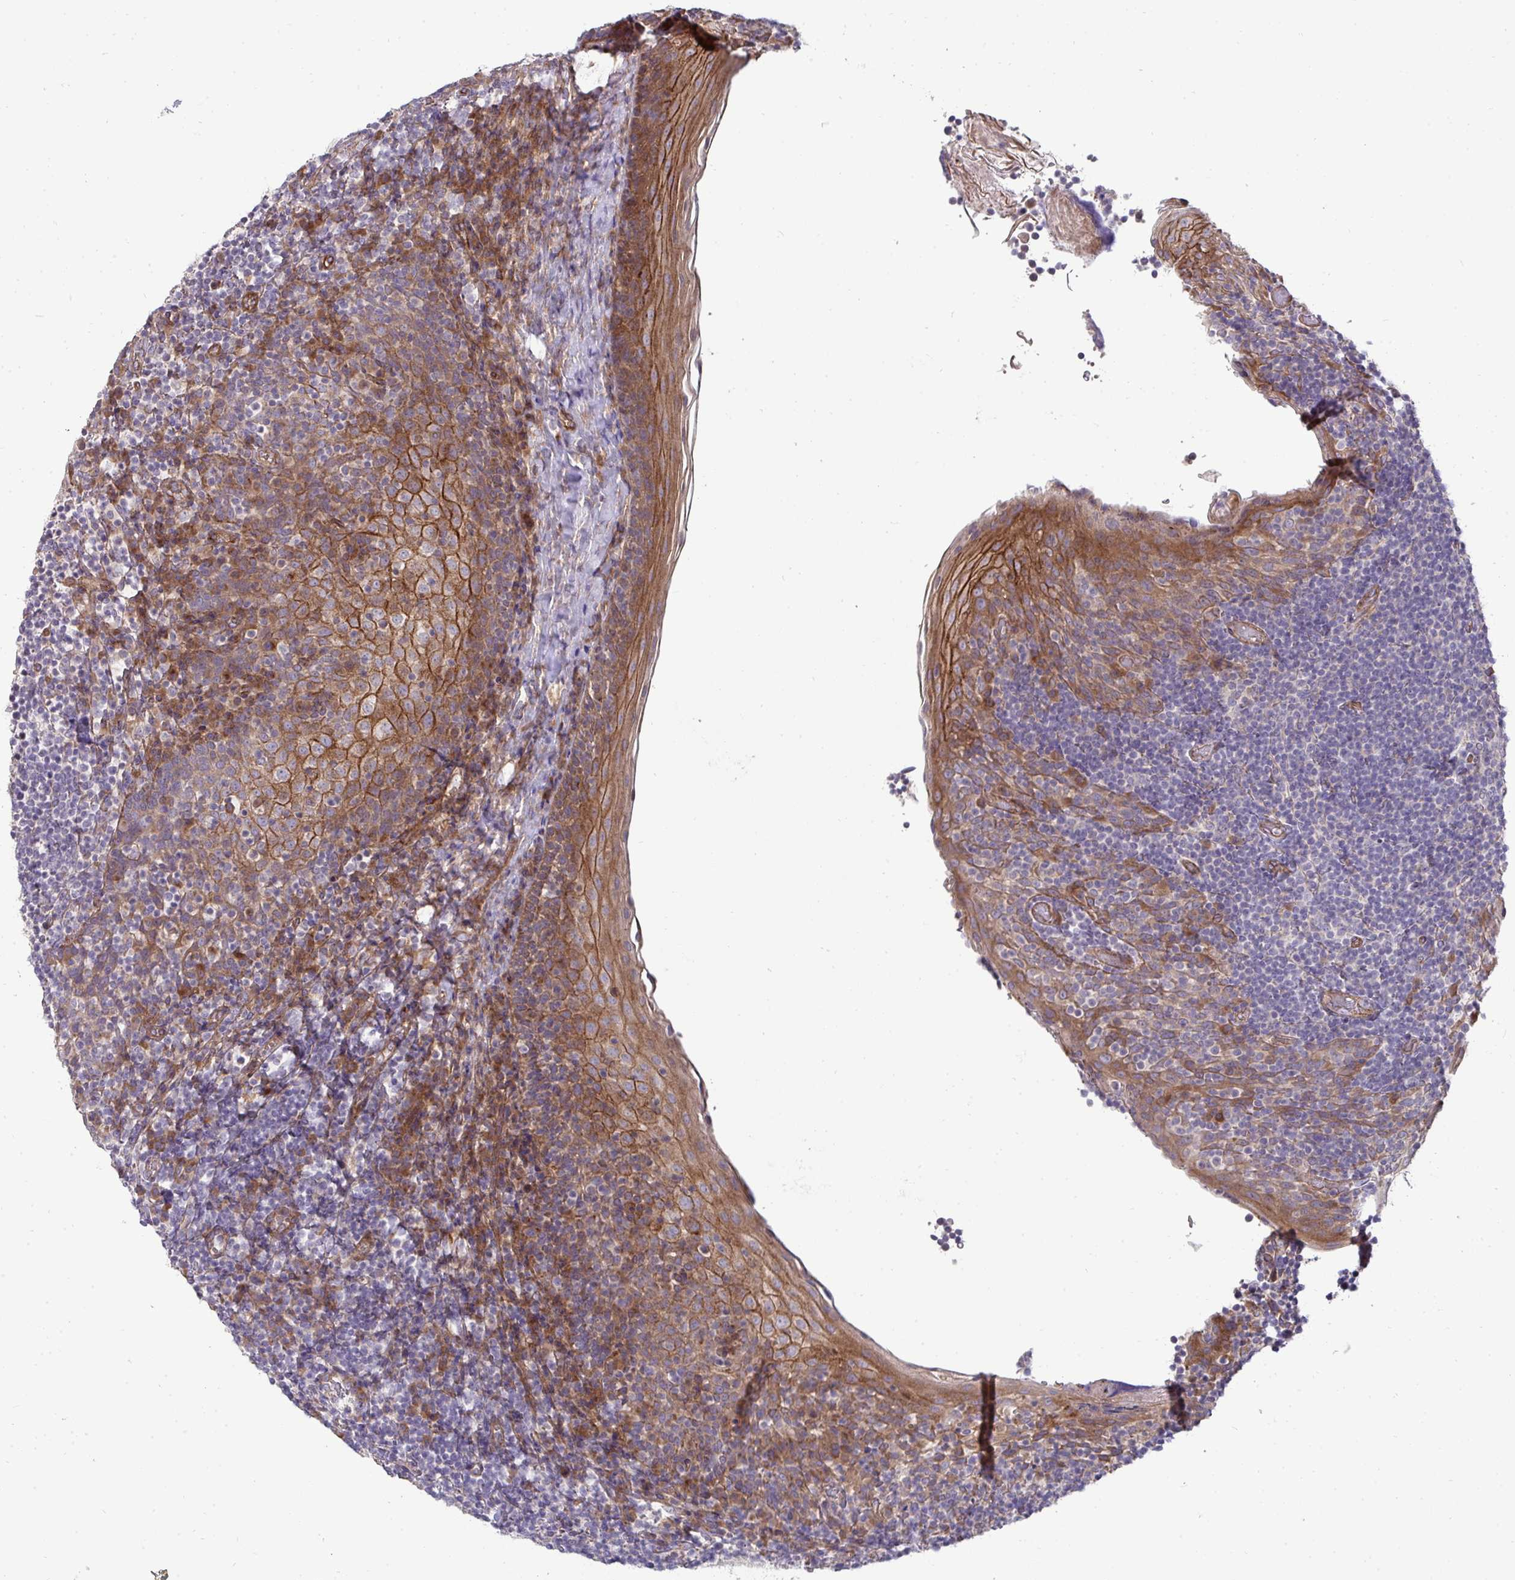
{"staining": {"intensity": "negative", "quantity": "none", "location": "none"}, "tissue": "tonsil", "cell_type": "Non-germinal center cells", "image_type": "normal", "snomed": [{"axis": "morphology", "description": "Normal tissue, NOS"}, {"axis": "topography", "description": "Tonsil"}], "caption": "Photomicrograph shows no protein expression in non-germinal center cells of benign tonsil.", "gene": "SH2D1B", "patient": {"sex": "female", "age": 10}}